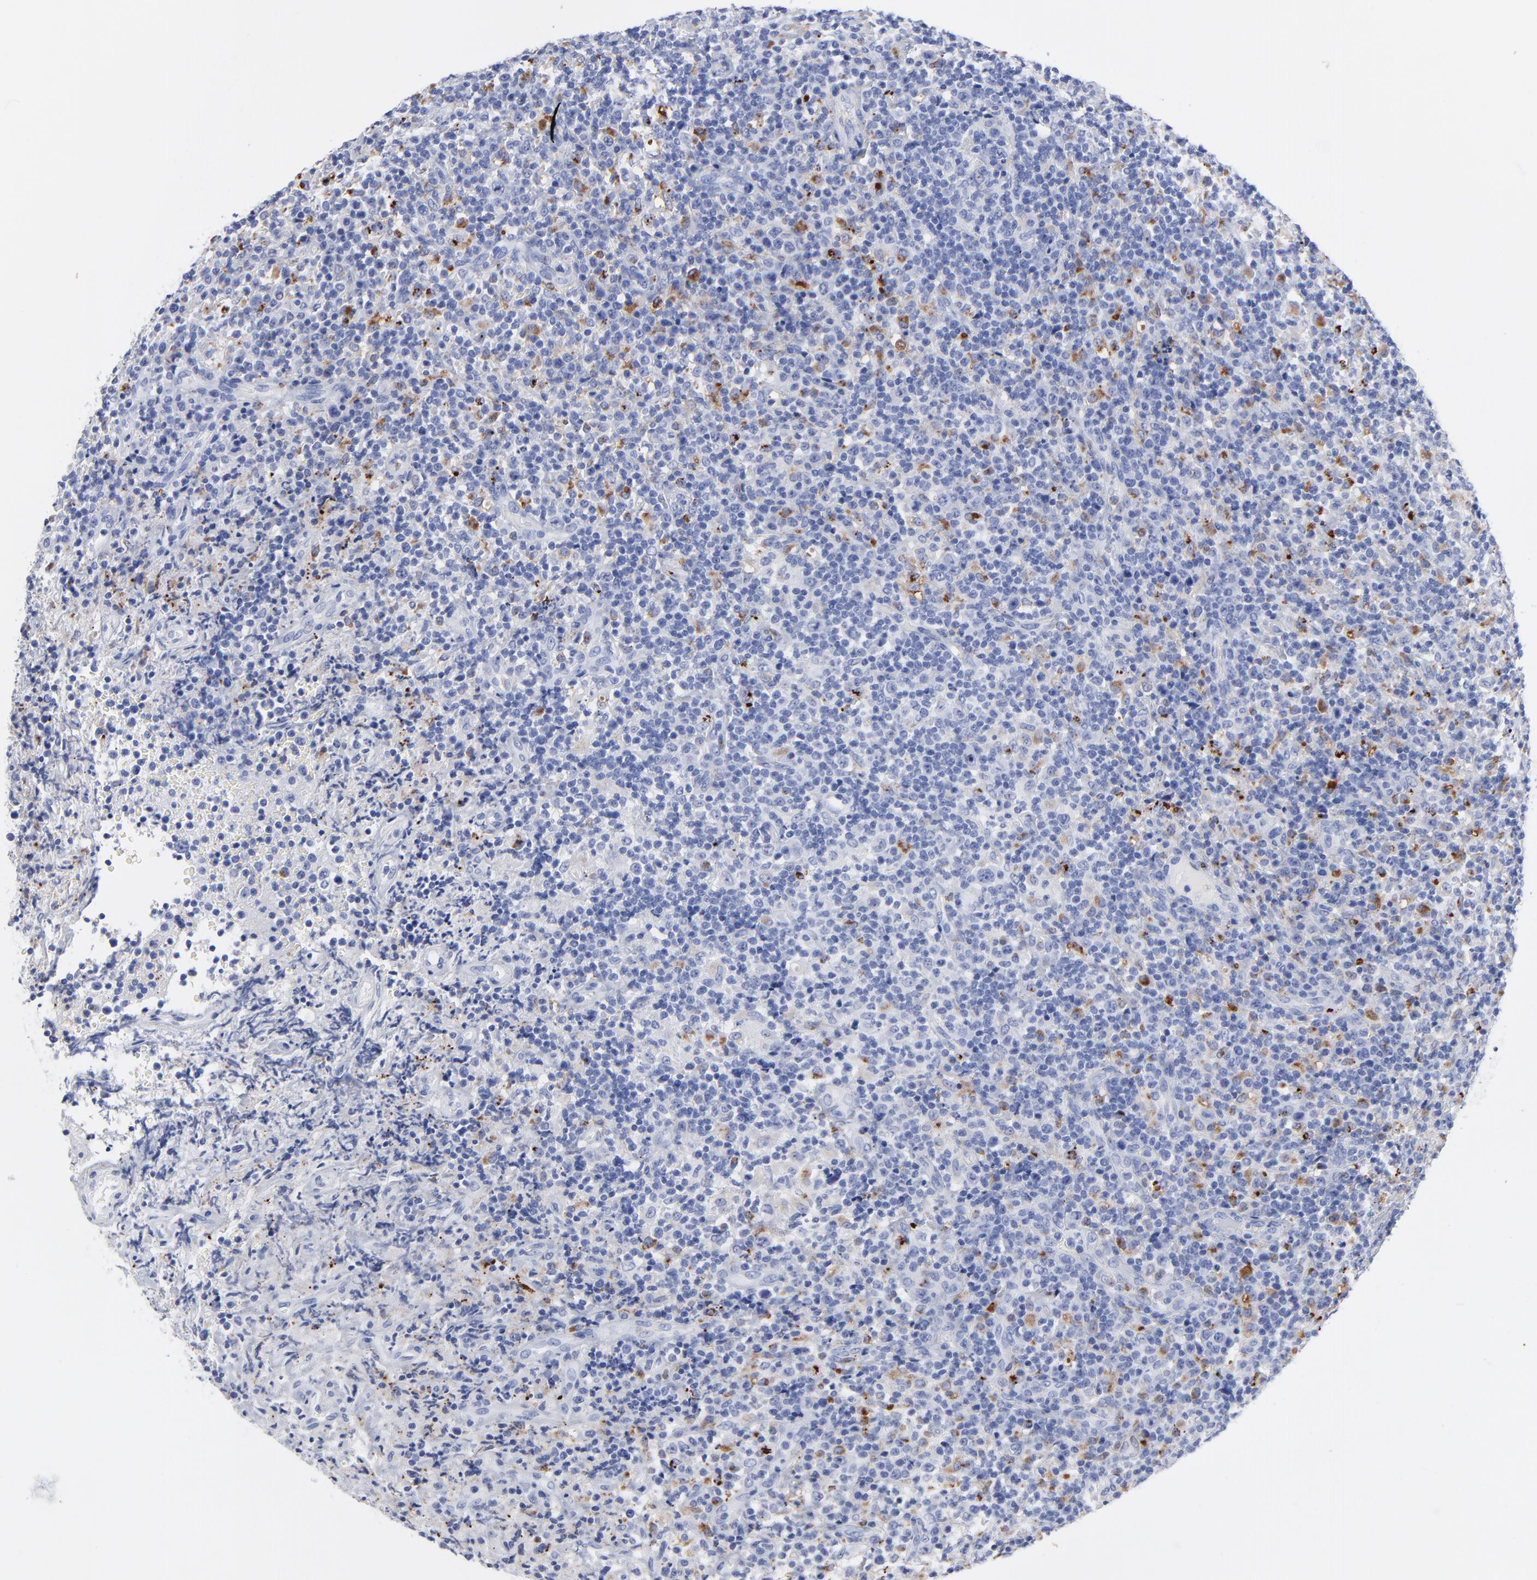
{"staining": {"intensity": "strong", "quantity": "<25%", "location": "cytoplasmic/membranous"}, "tissue": "lymphoma", "cell_type": "Tumor cells", "image_type": "cancer", "snomed": [{"axis": "morphology", "description": "Hodgkin's disease, NOS"}, {"axis": "topography", "description": "Lymph node"}], "caption": "Tumor cells show medium levels of strong cytoplasmic/membranous positivity in about <25% of cells in human Hodgkin's disease. (DAB (3,3'-diaminobenzidine) = brown stain, brightfield microscopy at high magnification).", "gene": "CPVL", "patient": {"sex": "male", "age": 65}}